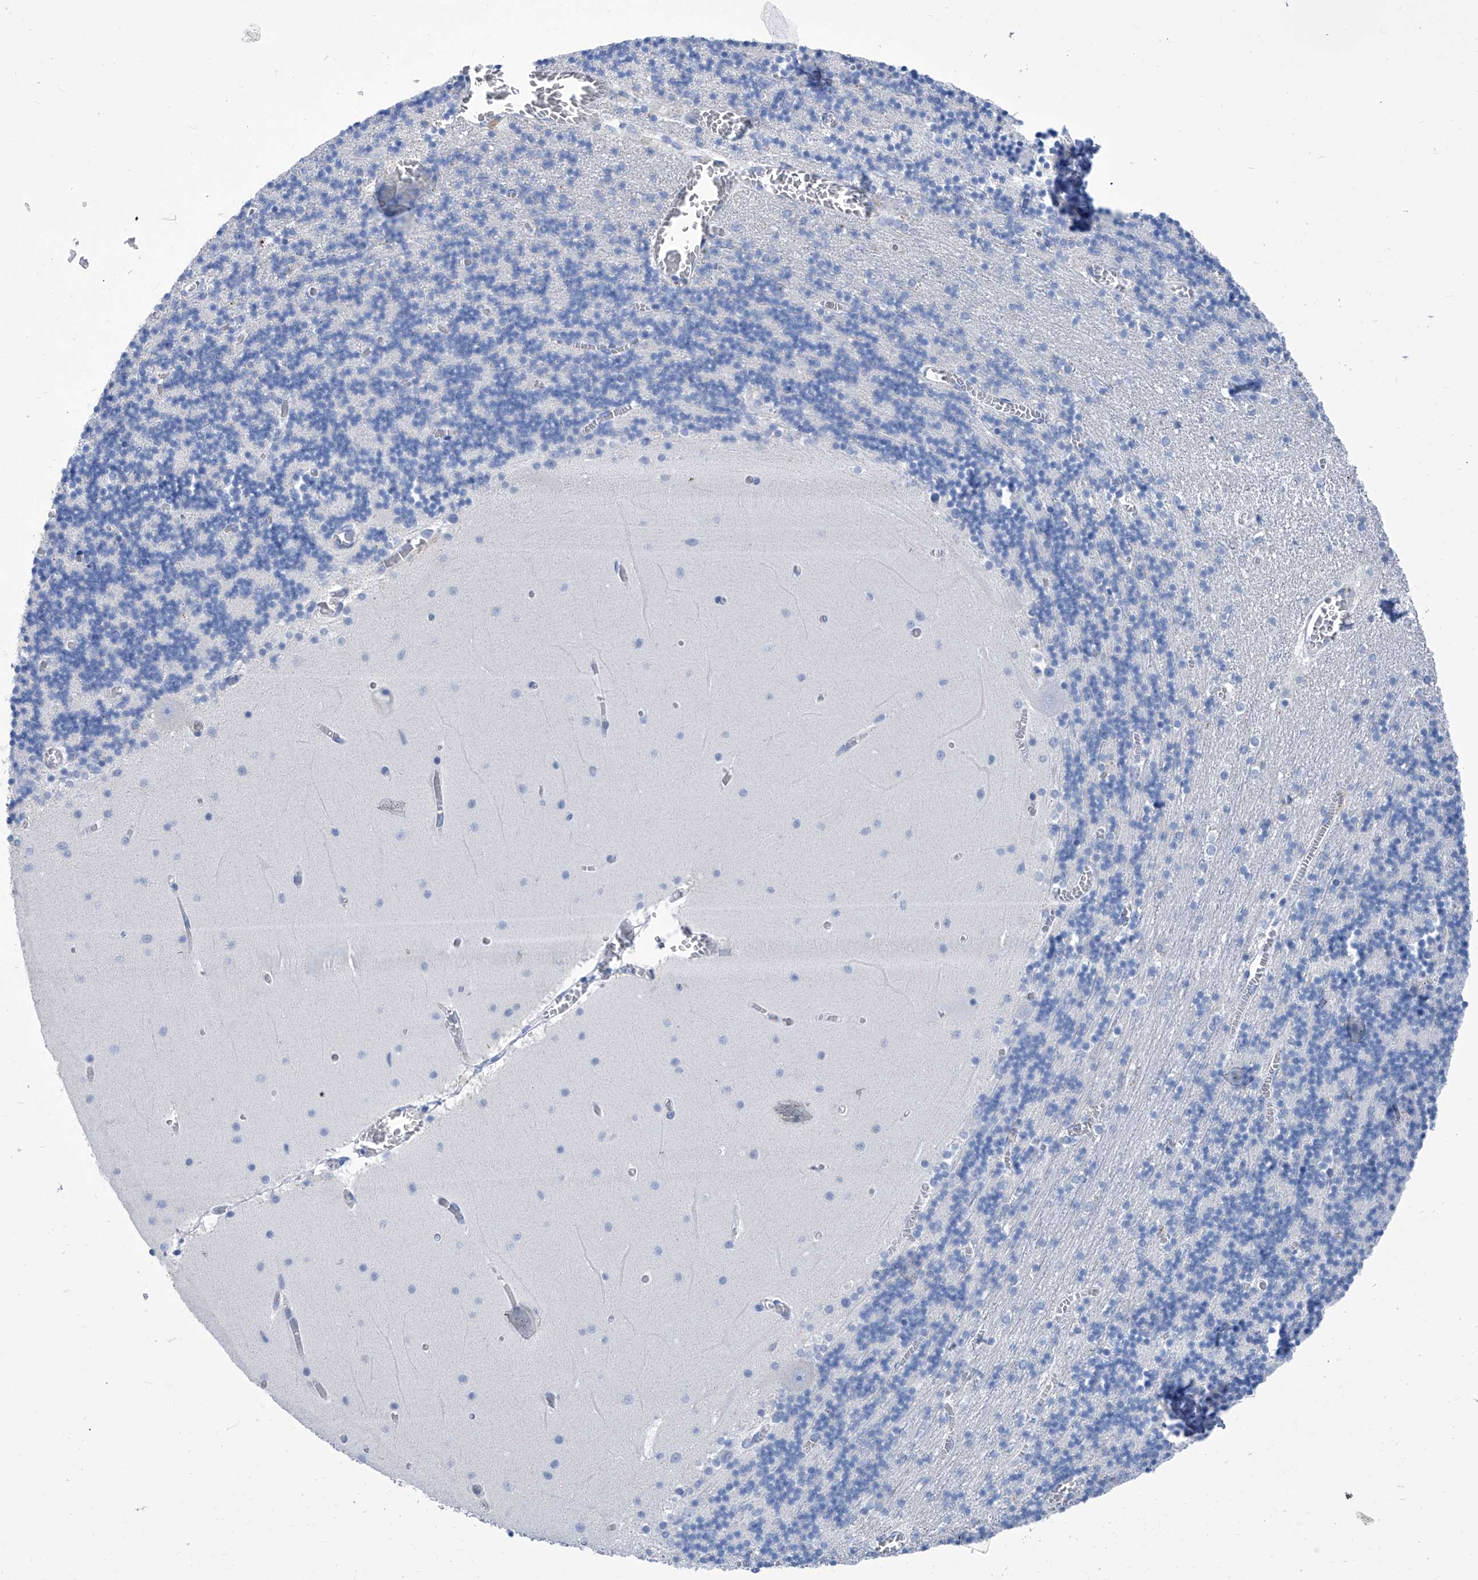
{"staining": {"intensity": "negative", "quantity": "none", "location": "none"}, "tissue": "cerebellum", "cell_type": "Cells in granular layer", "image_type": "normal", "snomed": [{"axis": "morphology", "description": "Normal tissue, NOS"}, {"axis": "topography", "description": "Cerebellum"}], "caption": "A high-resolution photomicrograph shows immunohistochemistry staining of benign cerebellum, which exhibits no significant positivity in cells in granular layer. (DAB immunohistochemistry, high magnification).", "gene": "IMPA2", "patient": {"sex": "female", "age": 28}}